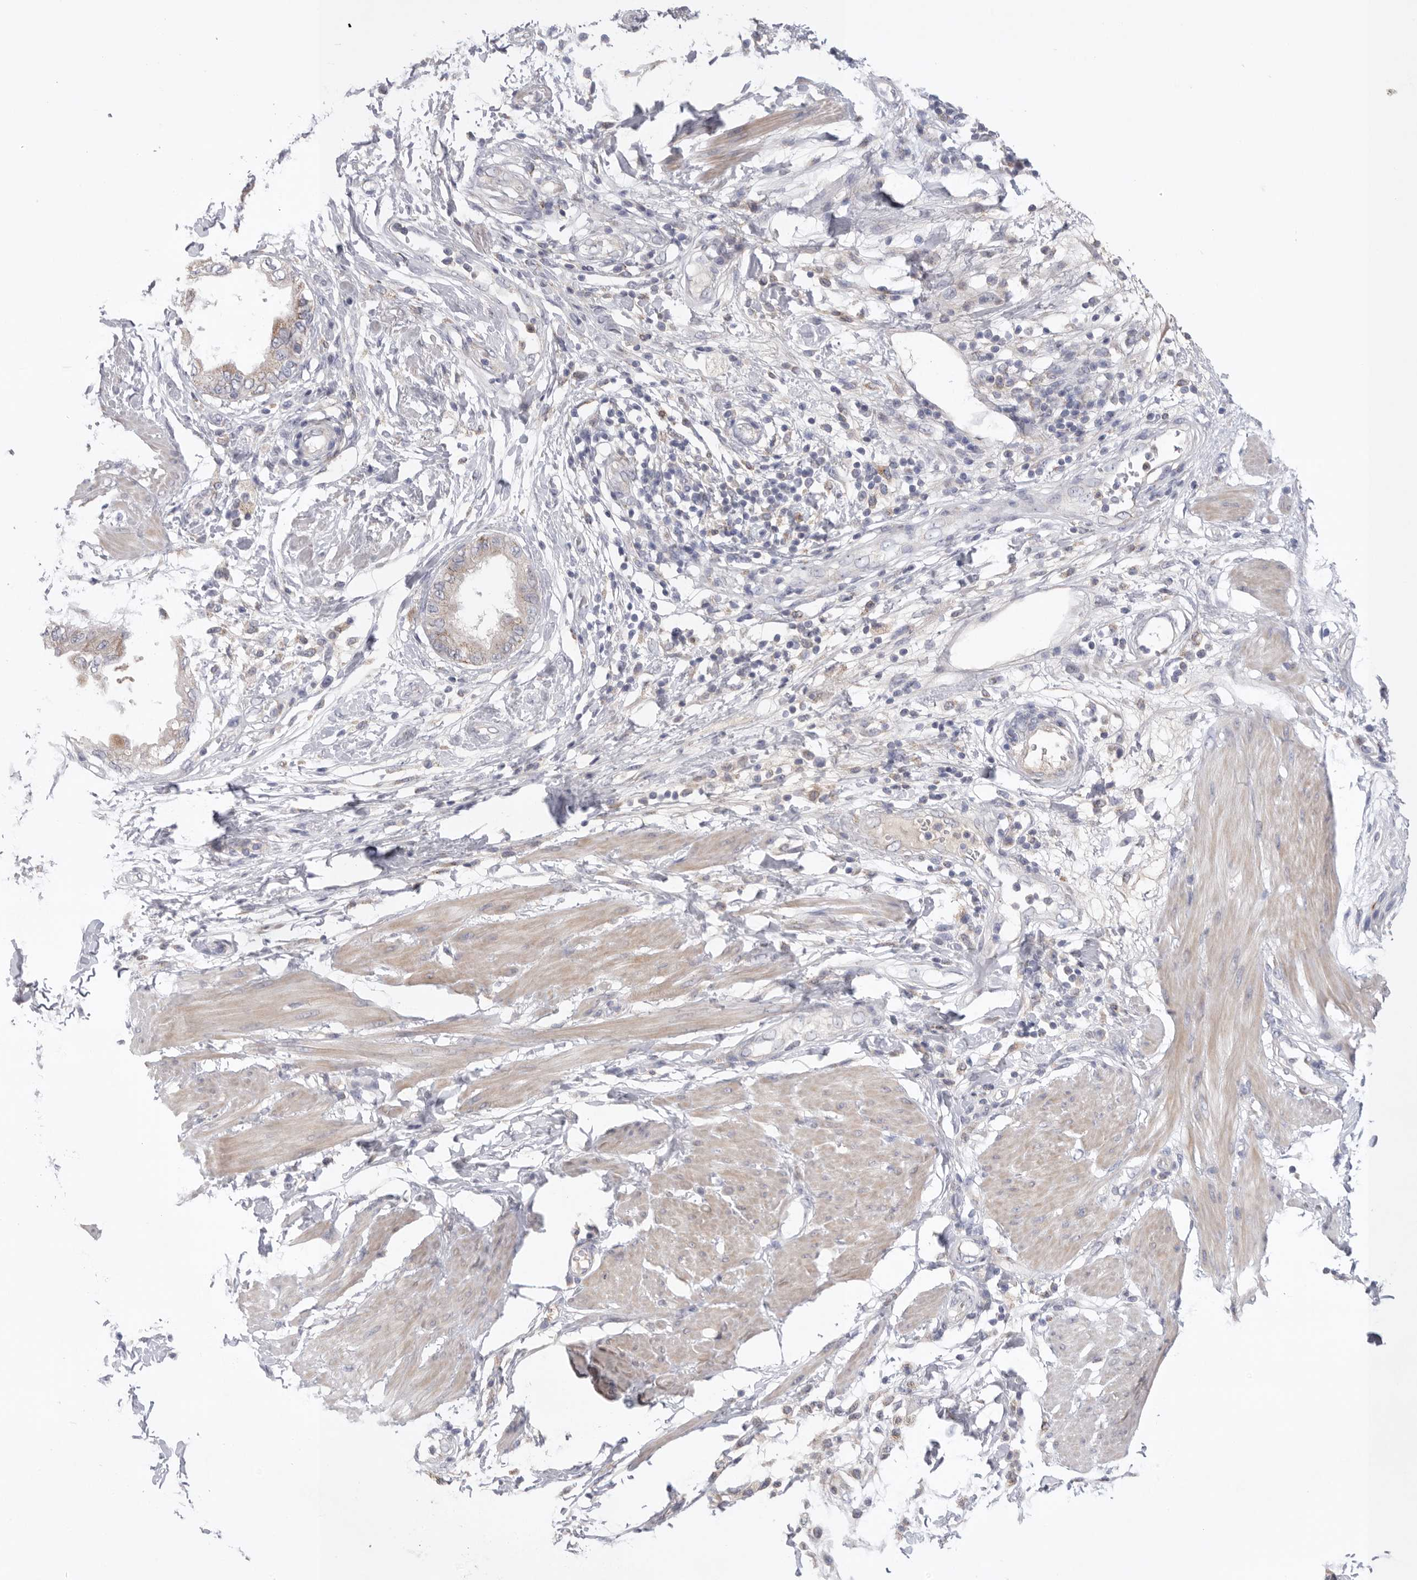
{"staining": {"intensity": "weak", "quantity": "<25%", "location": "cytoplasmic/membranous"}, "tissue": "pancreatic cancer", "cell_type": "Tumor cells", "image_type": "cancer", "snomed": [{"axis": "morphology", "description": "Normal tissue, NOS"}, {"axis": "morphology", "description": "Adenocarcinoma, NOS"}, {"axis": "topography", "description": "Pancreas"}, {"axis": "topography", "description": "Duodenum"}], "caption": "The immunohistochemistry histopathology image has no significant staining in tumor cells of pancreatic cancer (adenocarcinoma) tissue.", "gene": "CCDC126", "patient": {"sex": "female", "age": 60}}